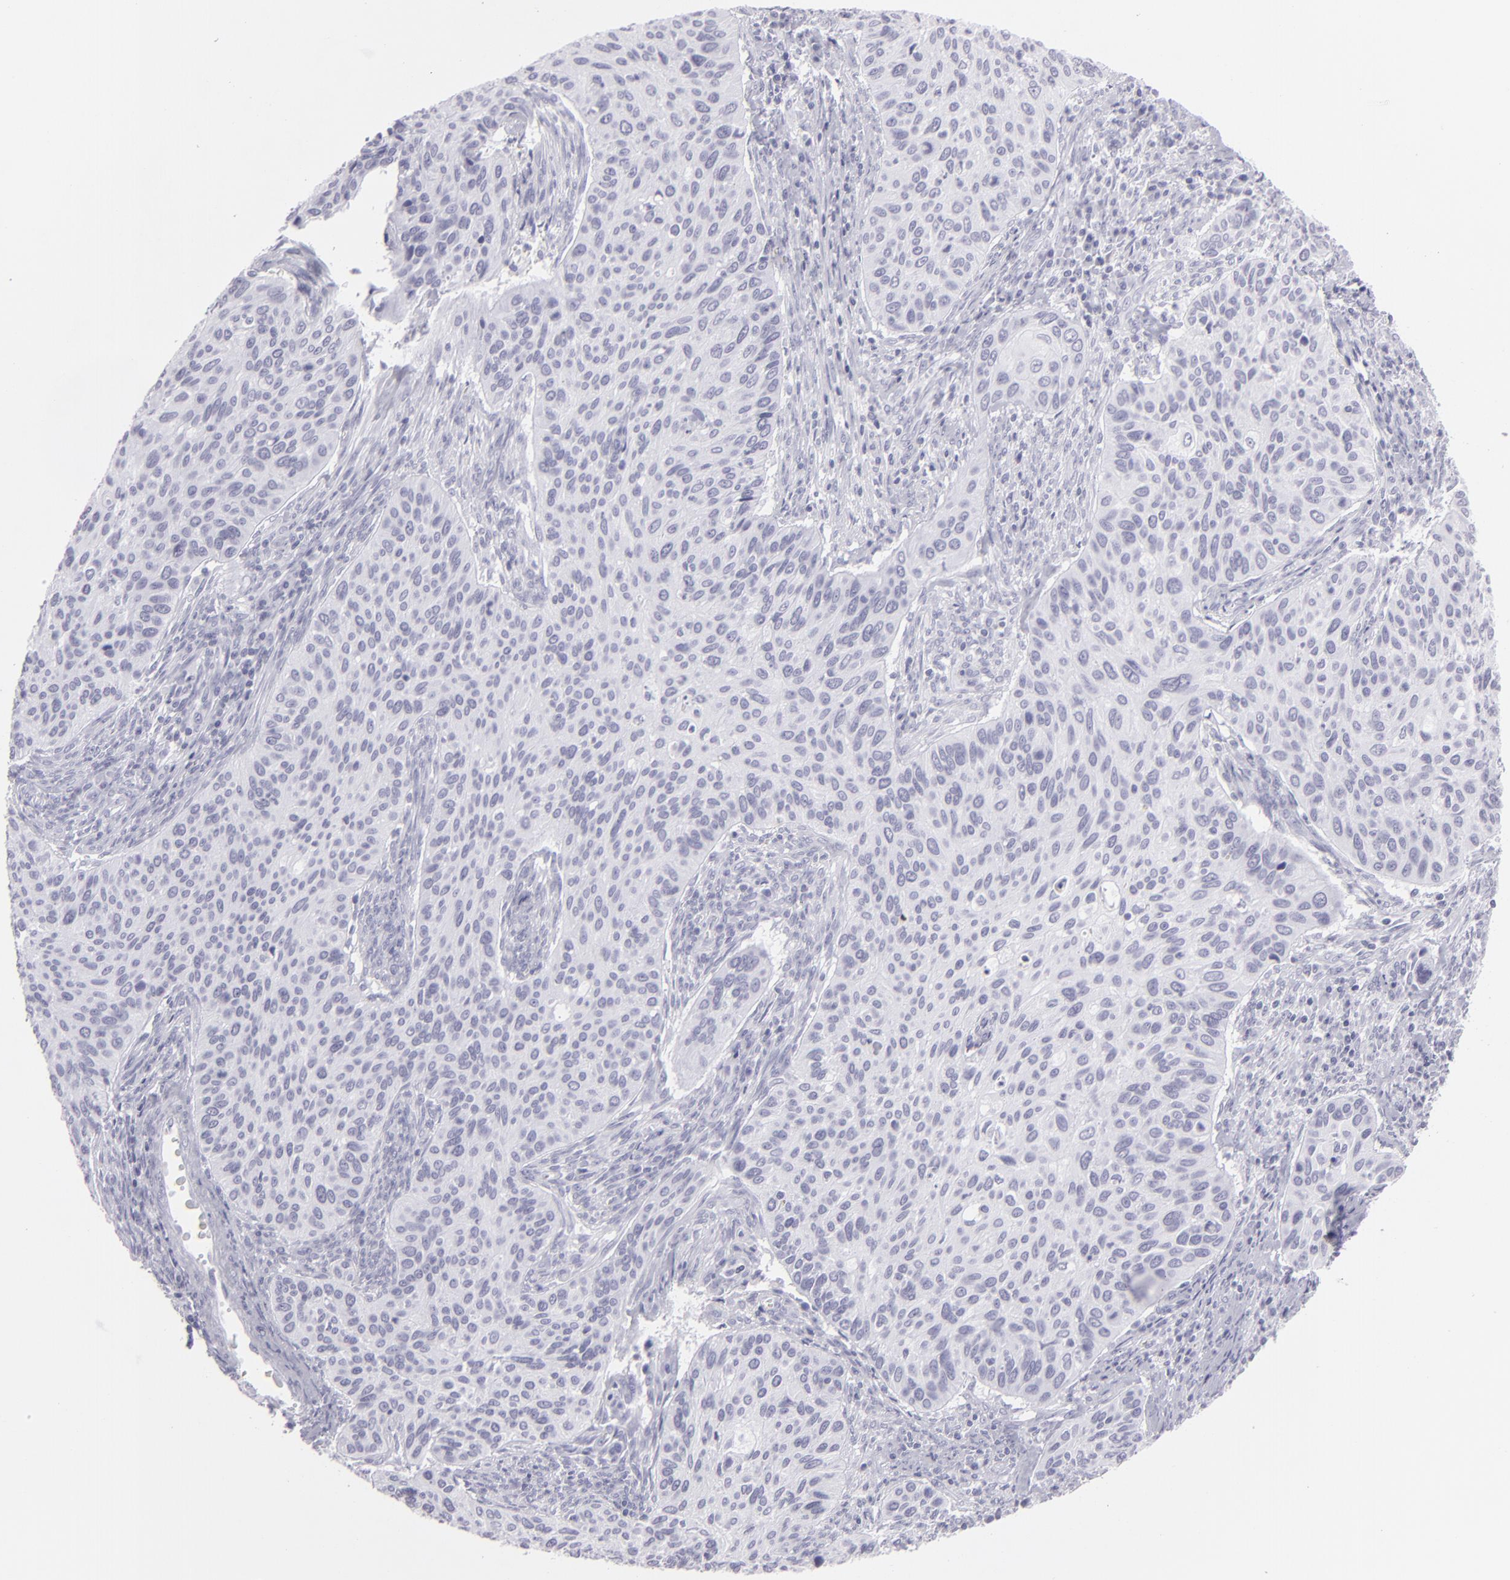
{"staining": {"intensity": "negative", "quantity": "none", "location": "none"}, "tissue": "cervical cancer", "cell_type": "Tumor cells", "image_type": "cancer", "snomed": [{"axis": "morphology", "description": "Adenocarcinoma, NOS"}, {"axis": "topography", "description": "Cervix"}], "caption": "IHC micrograph of neoplastic tissue: human cervical cancer (adenocarcinoma) stained with DAB displays no significant protein expression in tumor cells. (Immunohistochemistry, brightfield microscopy, high magnification).", "gene": "FLG", "patient": {"sex": "female", "age": 29}}